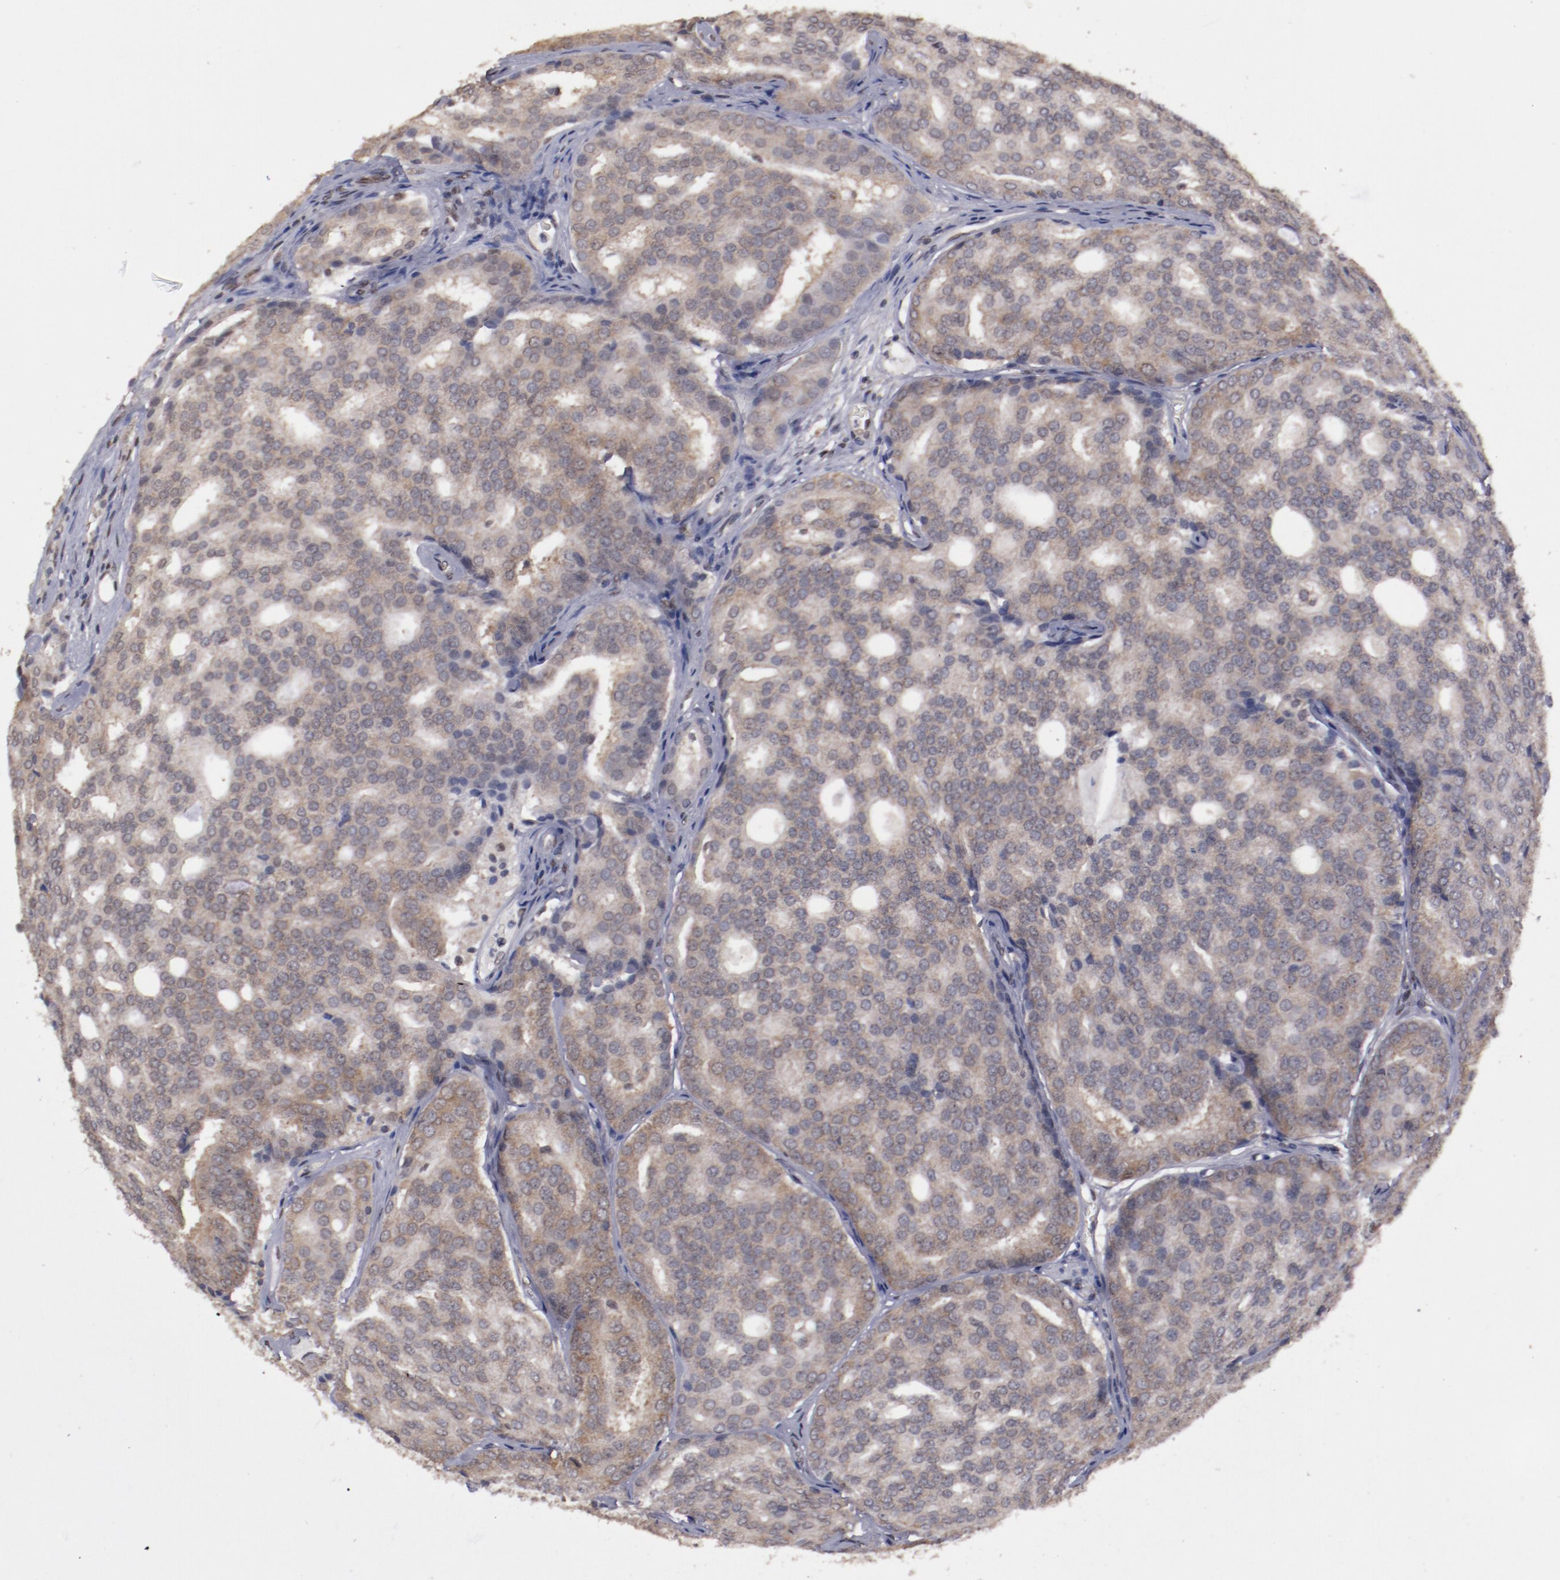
{"staining": {"intensity": "weak", "quantity": ">75%", "location": "cytoplasmic/membranous"}, "tissue": "prostate cancer", "cell_type": "Tumor cells", "image_type": "cancer", "snomed": [{"axis": "morphology", "description": "Adenocarcinoma, High grade"}, {"axis": "topography", "description": "Prostate"}], "caption": "This image shows immunohistochemistry staining of human prostate cancer (adenocarcinoma (high-grade)), with low weak cytoplasmic/membranous positivity in approximately >75% of tumor cells.", "gene": "ARNT", "patient": {"sex": "male", "age": 64}}